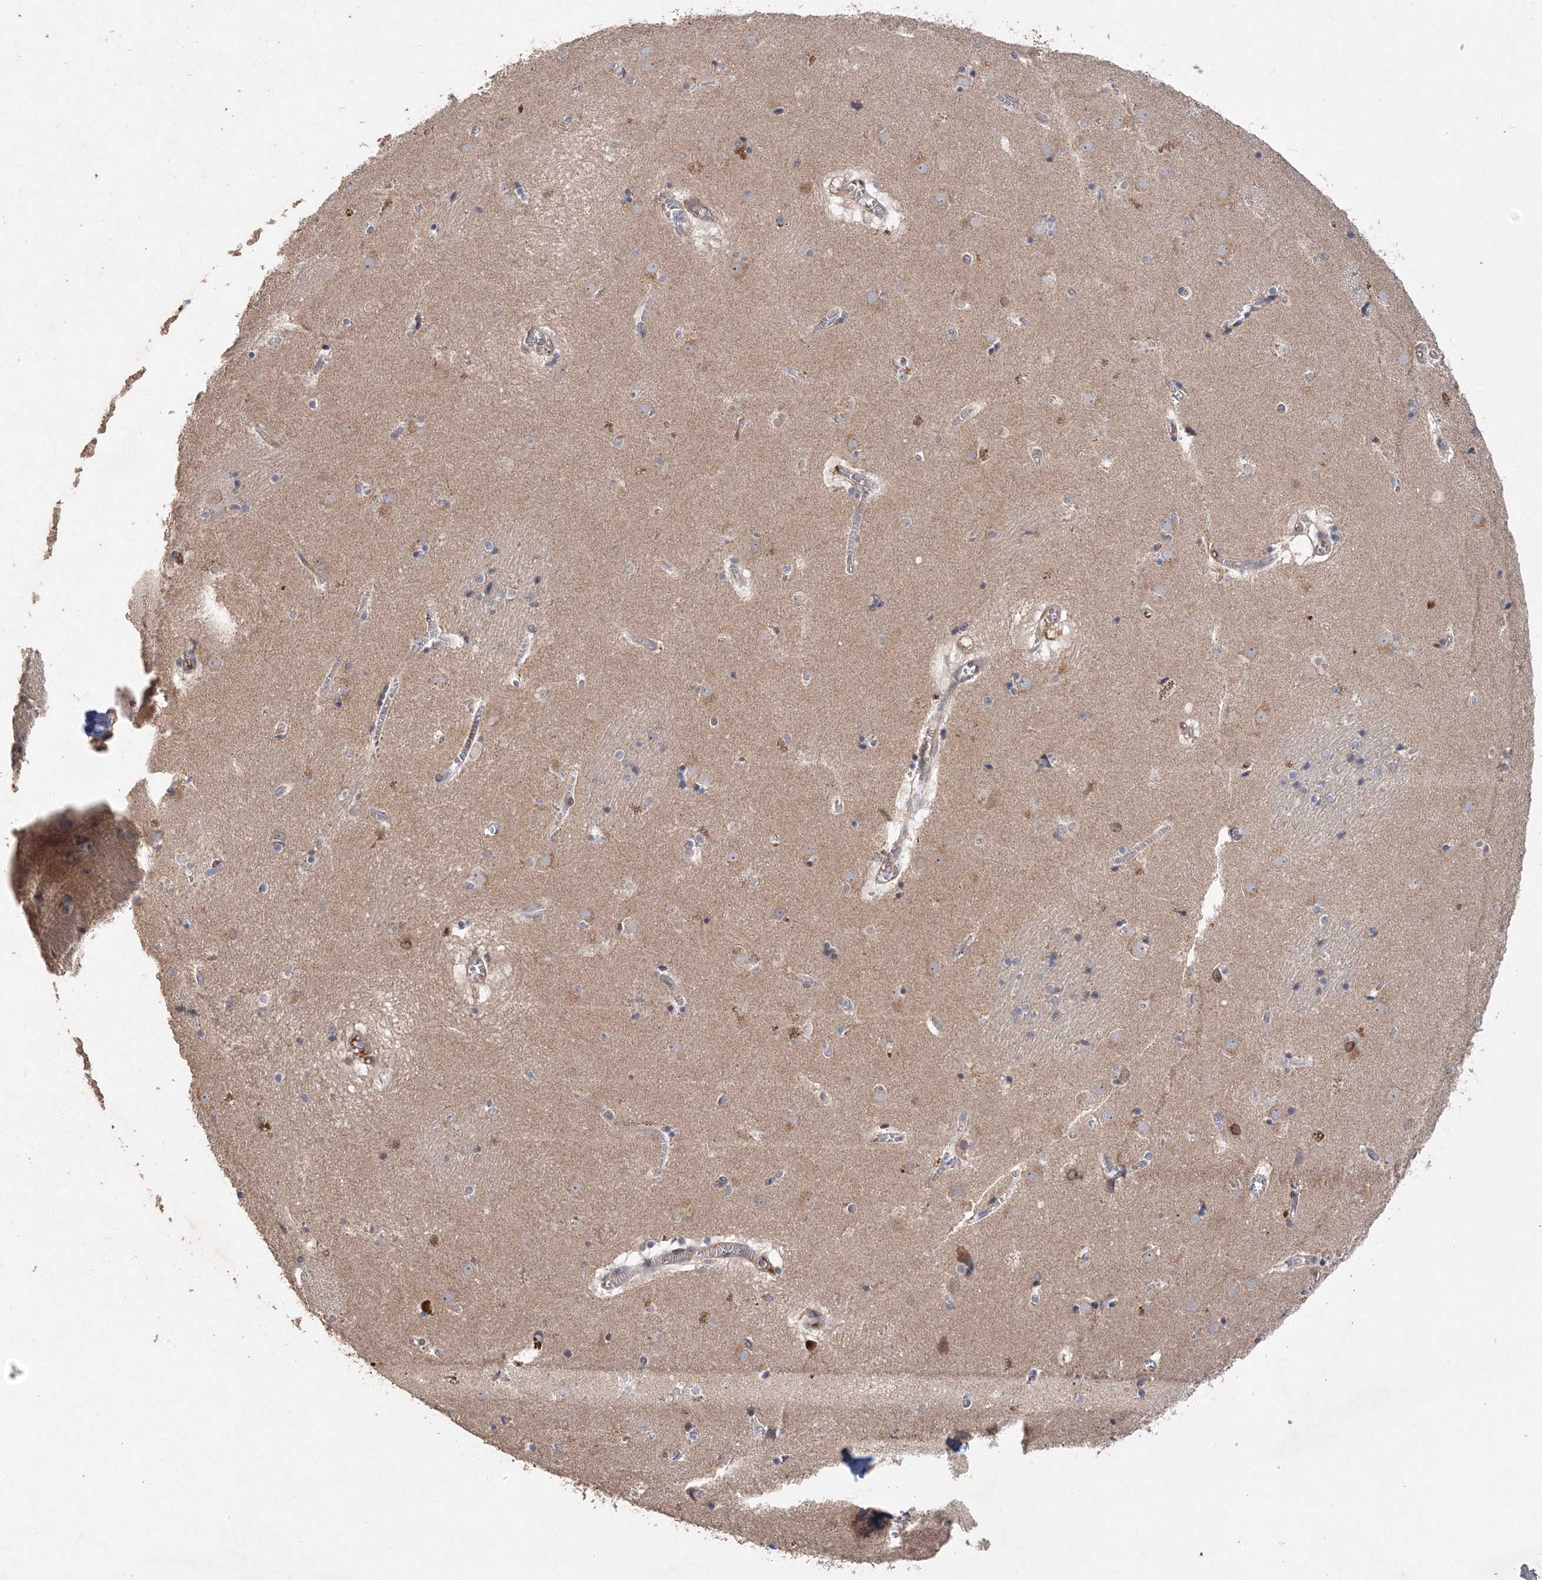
{"staining": {"intensity": "negative", "quantity": "none", "location": "none"}, "tissue": "caudate", "cell_type": "Glial cells", "image_type": "normal", "snomed": [{"axis": "morphology", "description": "Normal tissue, NOS"}, {"axis": "topography", "description": "Lateral ventricle wall"}], "caption": "Glial cells show no significant protein staining in benign caudate. (Immunohistochemistry (ihc), brightfield microscopy, high magnification).", "gene": "GRINA", "patient": {"sex": "male", "age": 70}}